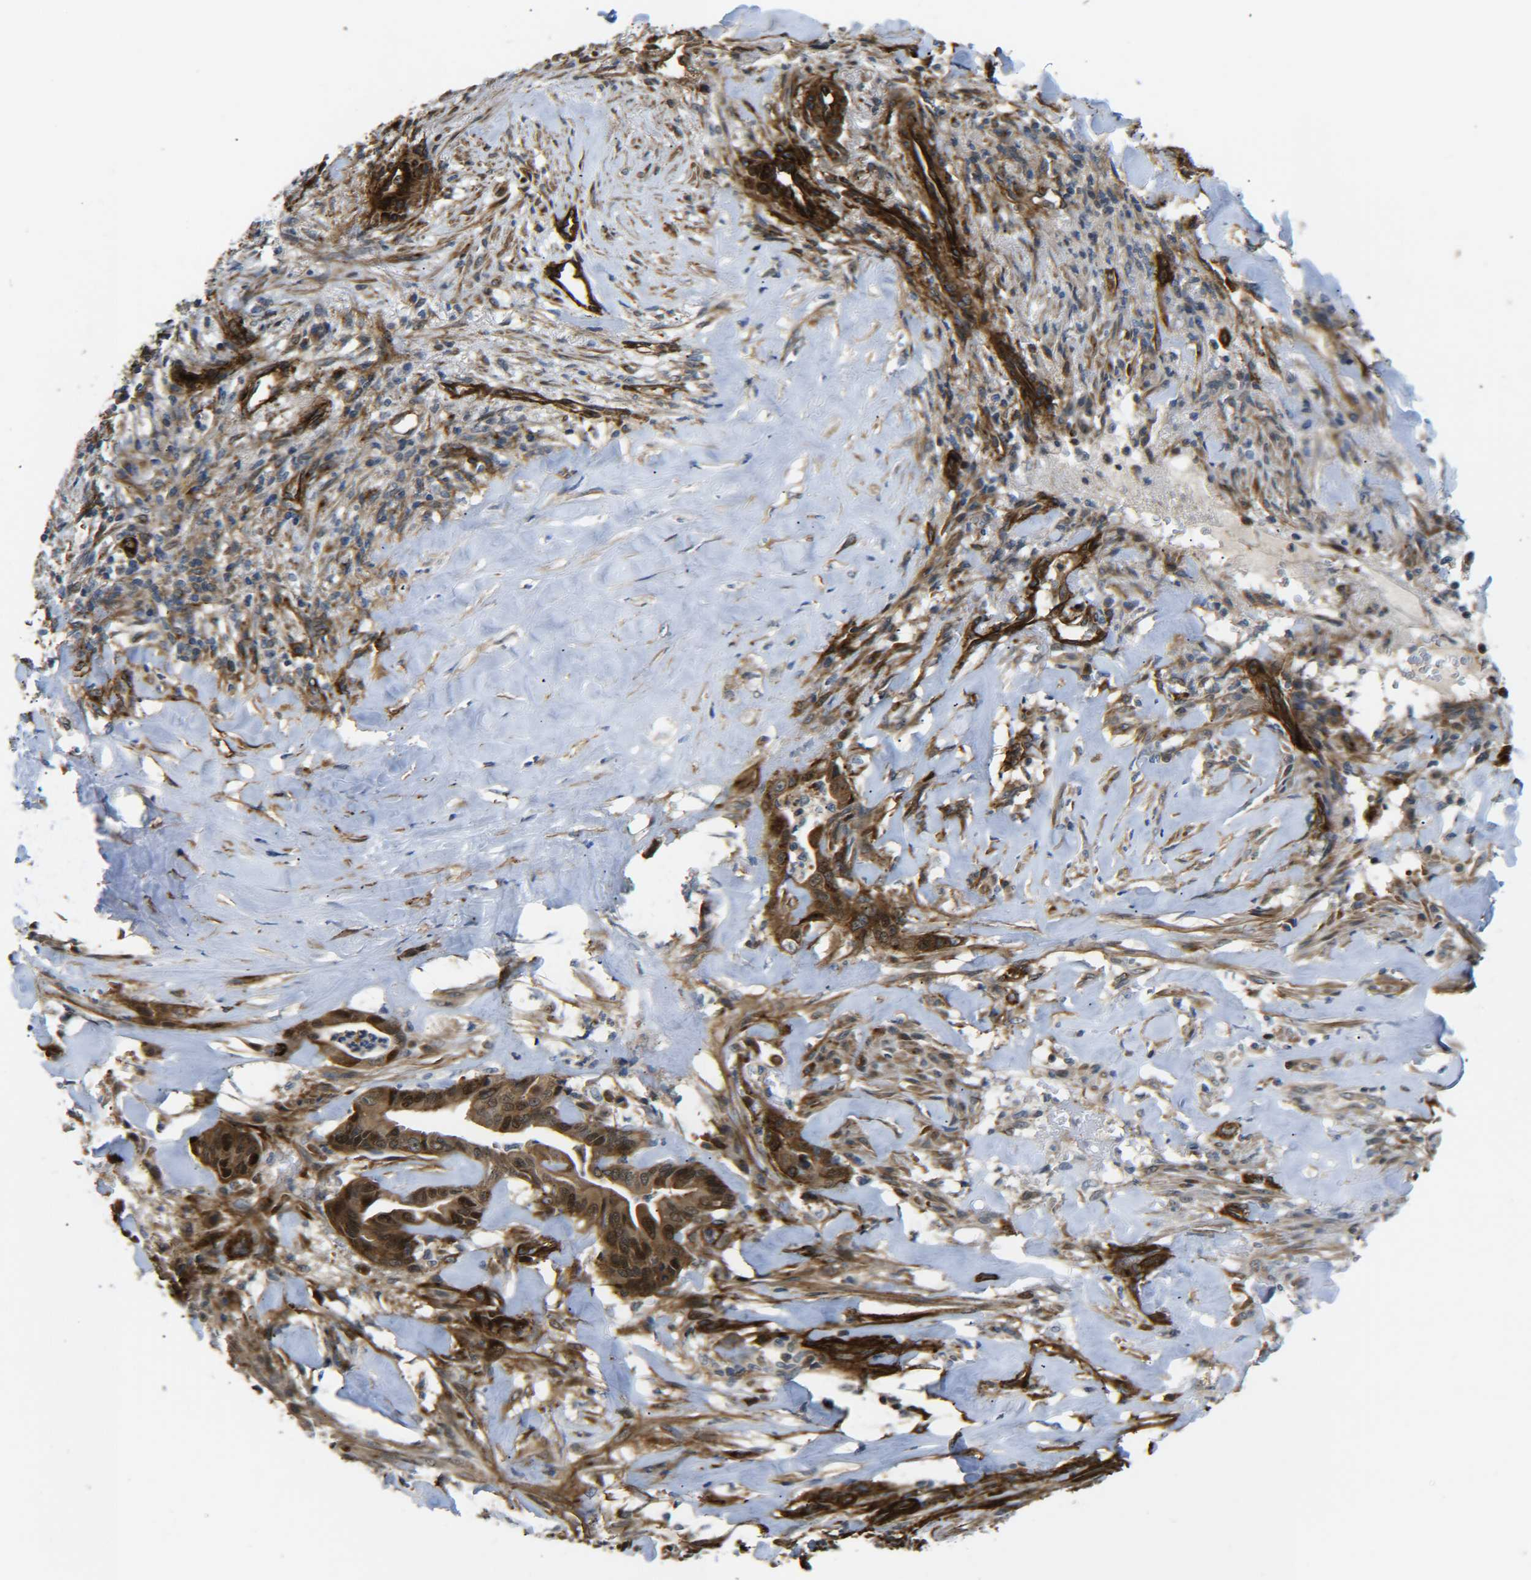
{"staining": {"intensity": "moderate", "quantity": ">75%", "location": "cytoplasmic/membranous,nuclear"}, "tissue": "liver cancer", "cell_type": "Tumor cells", "image_type": "cancer", "snomed": [{"axis": "morphology", "description": "Cholangiocarcinoma"}, {"axis": "topography", "description": "Liver"}], "caption": "This is an image of IHC staining of liver cancer, which shows moderate positivity in the cytoplasmic/membranous and nuclear of tumor cells.", "gene": "ECE1", "patient": {"sex": "female", "age": 67}}